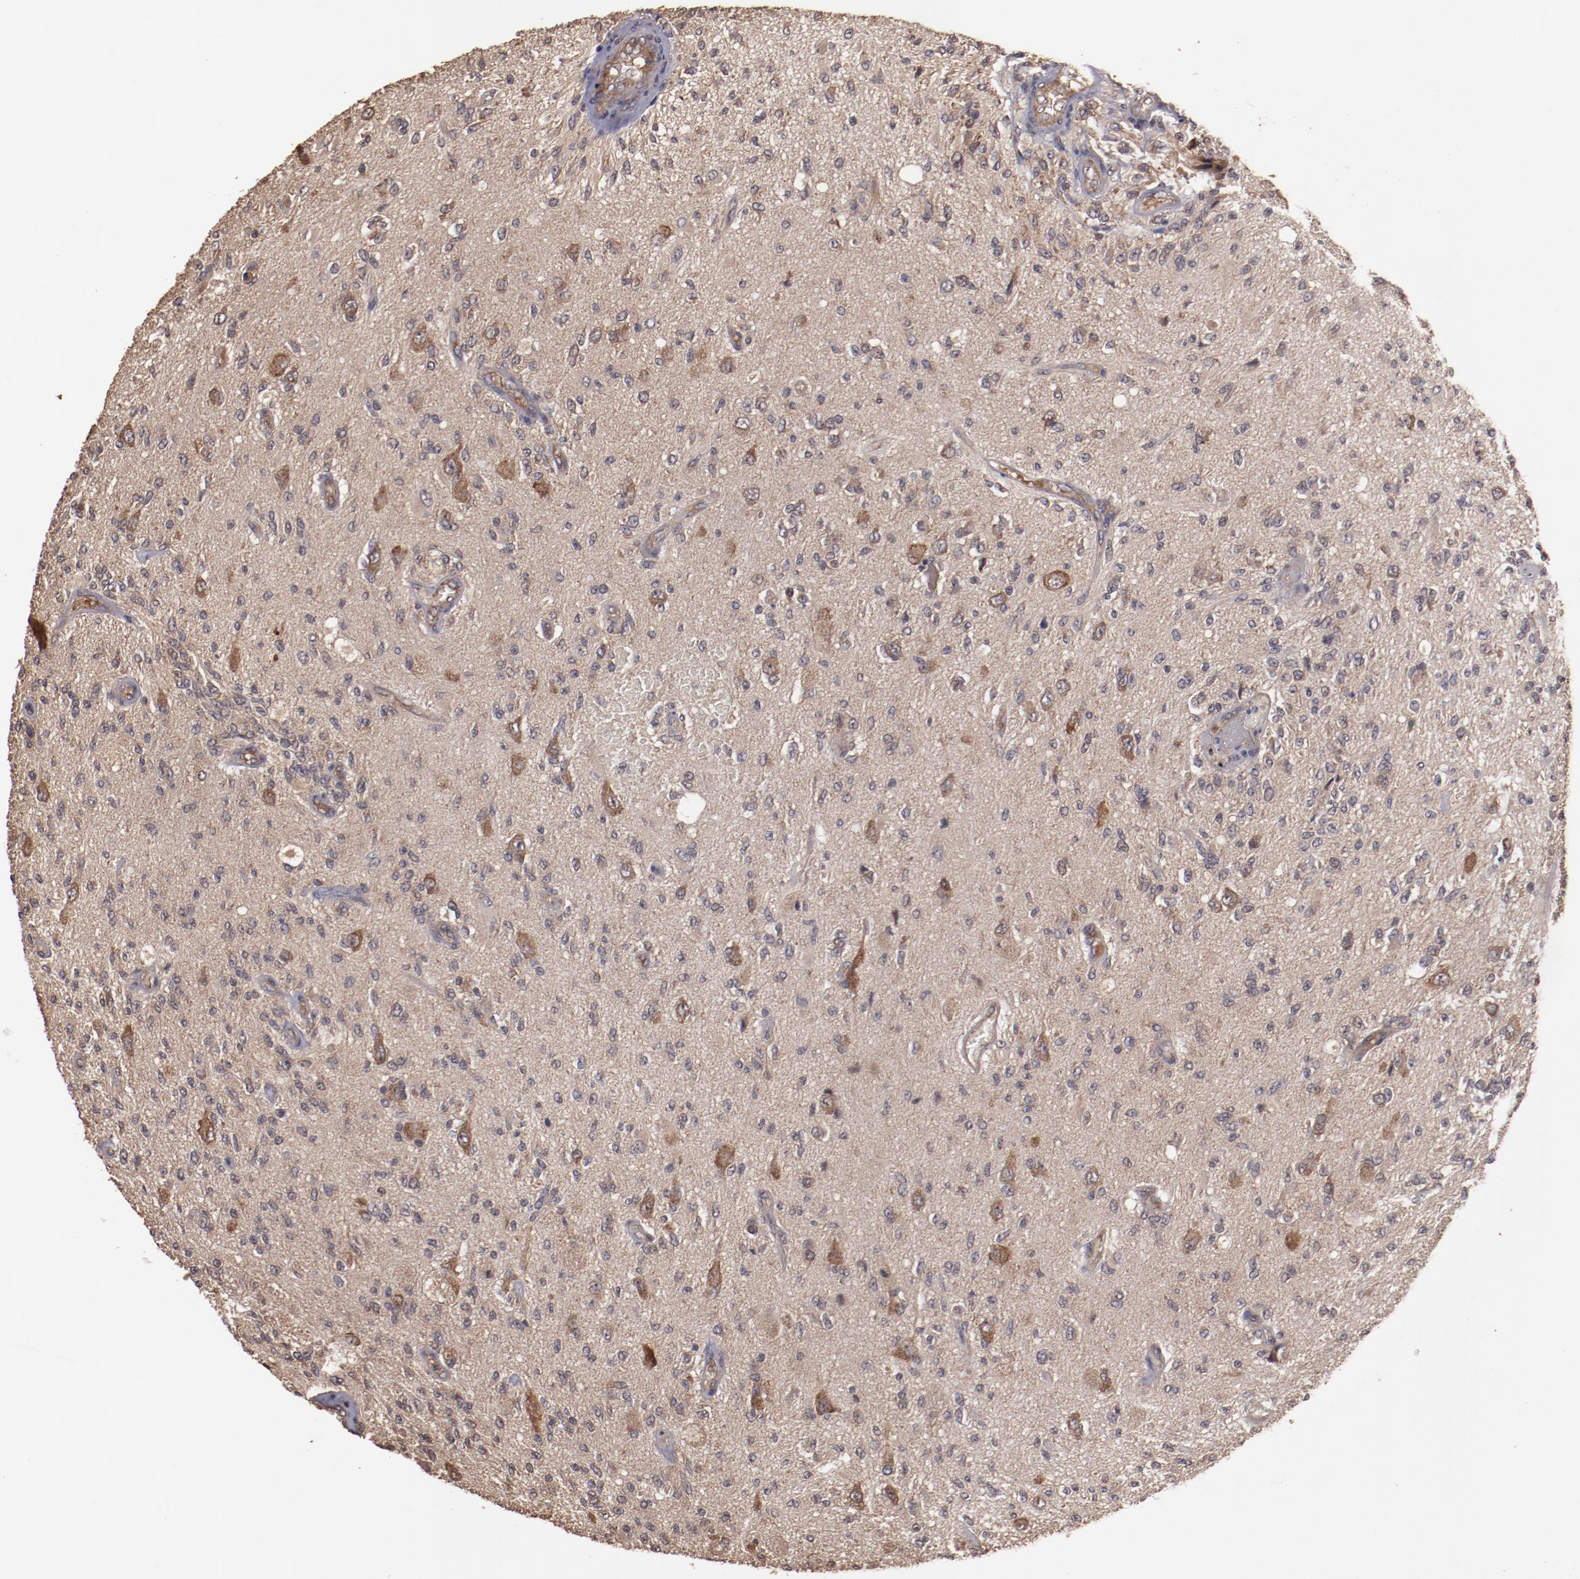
{"staining": {"intensity": "moderate", "quantity": ">75%", "location": "cytoplasmic/membranous"}, "tissue": "glioma", "cell_type": "Tumor cells", "image_type": "cancer", "snomed": [{"axis": "morphology", "description": "Normal tissue, NOS"}, {"axis": "morphology", "description": "Glioma, malignant, High grade"}, {"axis": "topography", "description": "Cerebral cortex"}], "caption": "High-power microscopy captured an immunohistochemistry histopathology image of glioma, revealing moderate cytoplasmic/membranous staining in about >75% of tumor cells.", "gene": "TXNDC16", "patient": {"sex": "male", "age": 77}}